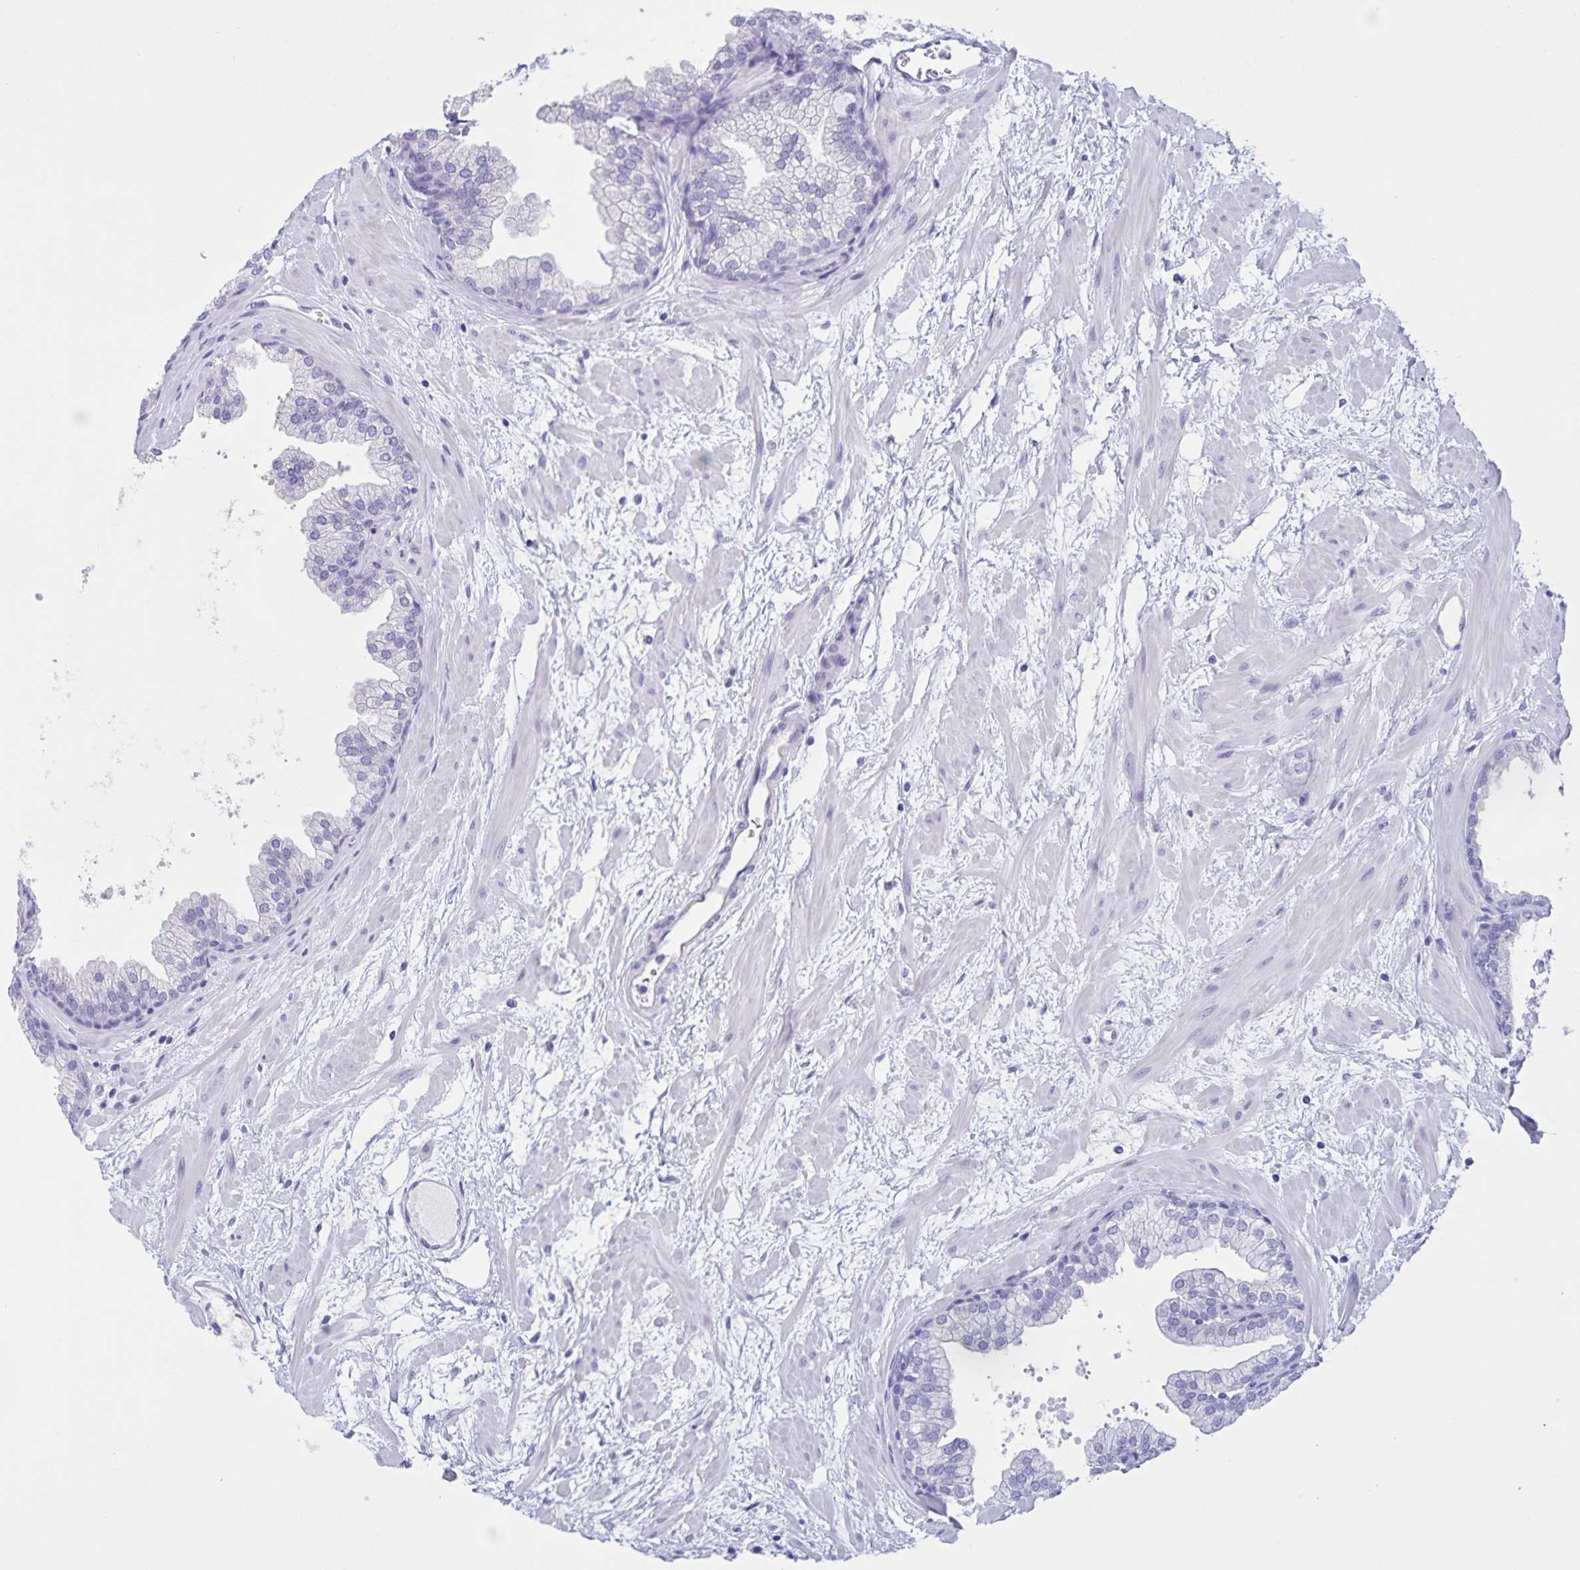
{"staining": {"intensity": "negative", "quantity": "none", "location": "none"}, "tissue": "prostate", "cell_type": "Glandular cells", "image_type": "normal", "snomed": [{"axis": "morphology", "description": "Normal tissue, NOS"}, {"axis": "topography", "description": "Prostate"}], "caption": "Glandular cells are negative for brown protein staining in benign prostate. (Brightfield microscopy of DAB (3,3'-diaminobenzidine) immunohistochemistry at high magnification).", "gene": "TGIF2LX", "patient": {"sex": "male", "age": 37}}